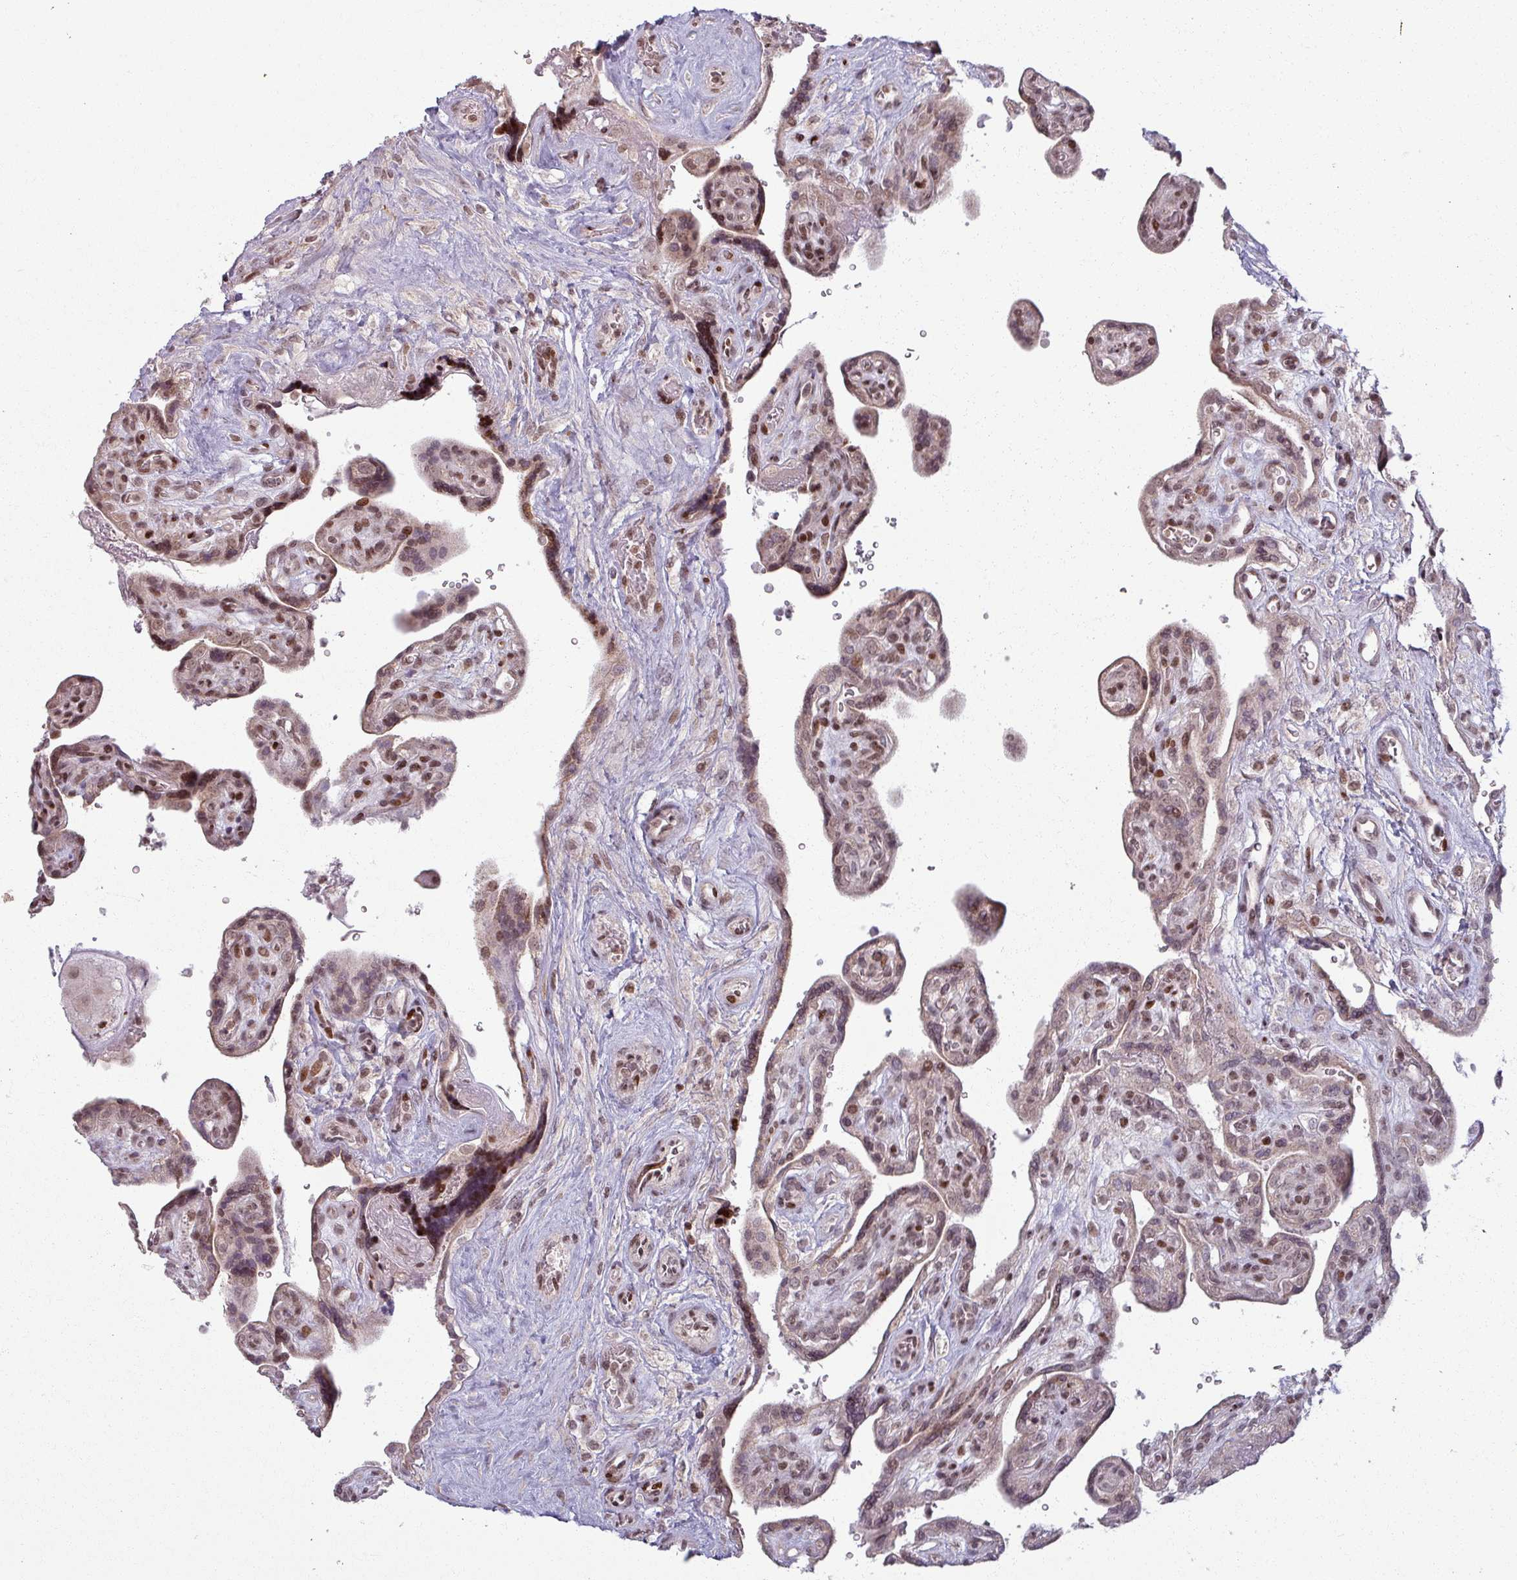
{"staining": {"intensity": "moderate", "quantity": ">75%", "location": "nuclear"}, "tissue": "placenta", "cell_type": "Trophoblastic cells", "image_type": "normal", "snomed": [{"axis": "morphology", "description": "Normal tissue, NOS"}, {"axis": "topography", "description": "Placenta"}], "caption": "High-magnification brightfield microscopy of unremarkable placenta stained with DAB (brown) and counterstained with hematoxylin (blue). trophoblastic cells exhibit moderate nuclear positivity is appreciated in approximately>75% of cells.", "gene": "NCOR1", "patient": {"sex": "female", "age": 39}}